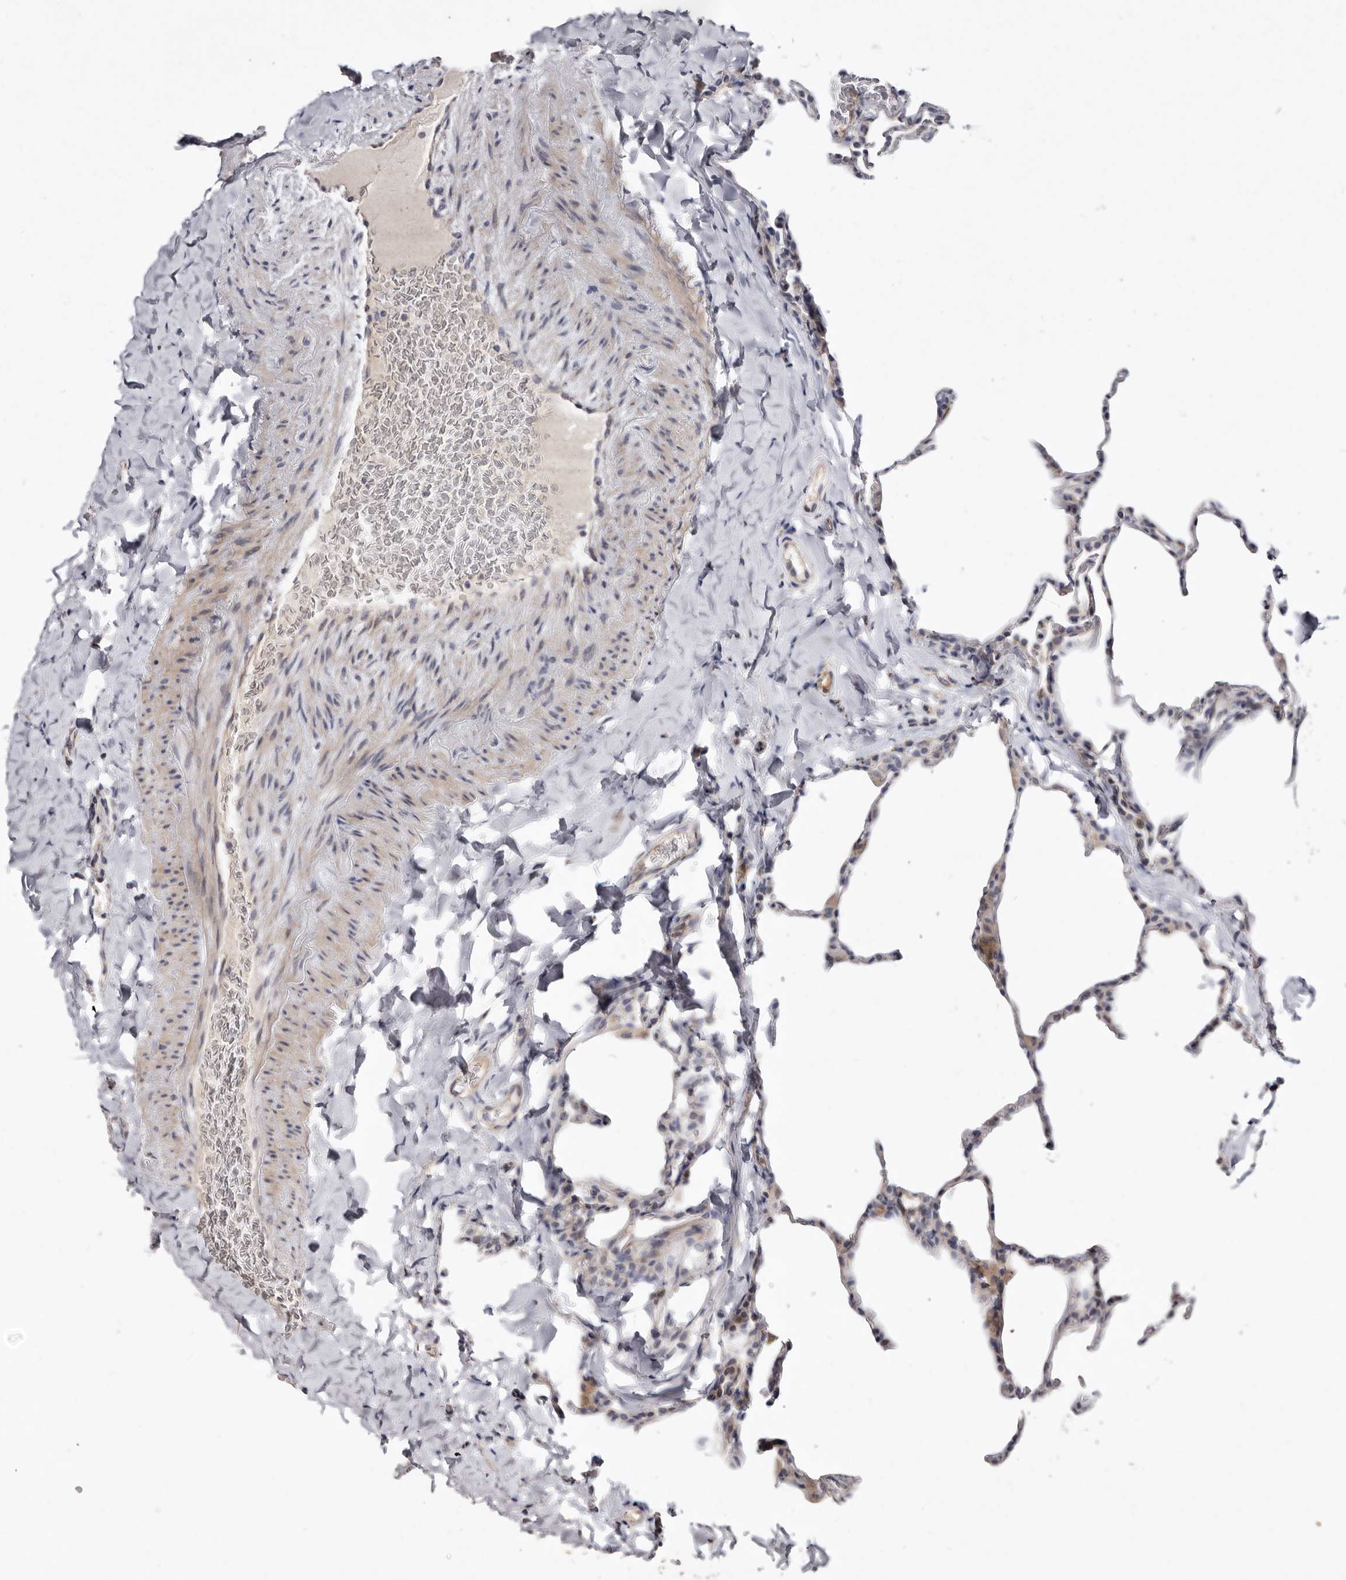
{"staining": {"intensity": "negative", "quantity": "none", "location": "none"}, "tissue": "lung", "cell_type": "Alveolar cells", "image_type": "normal", "snomed": [{"axis": "morphology", "description": "Normal tissue, NOS"}, {"axis": "topography", "description": "Lung"}], "caption": "DAB (3,3'-diaminobenzidine) immunohistochemical staining of normal lung reveals no significant staining in alveolar cells.", "gene": "ASIC5", "patient": {"sex": "male", "age": 20}}